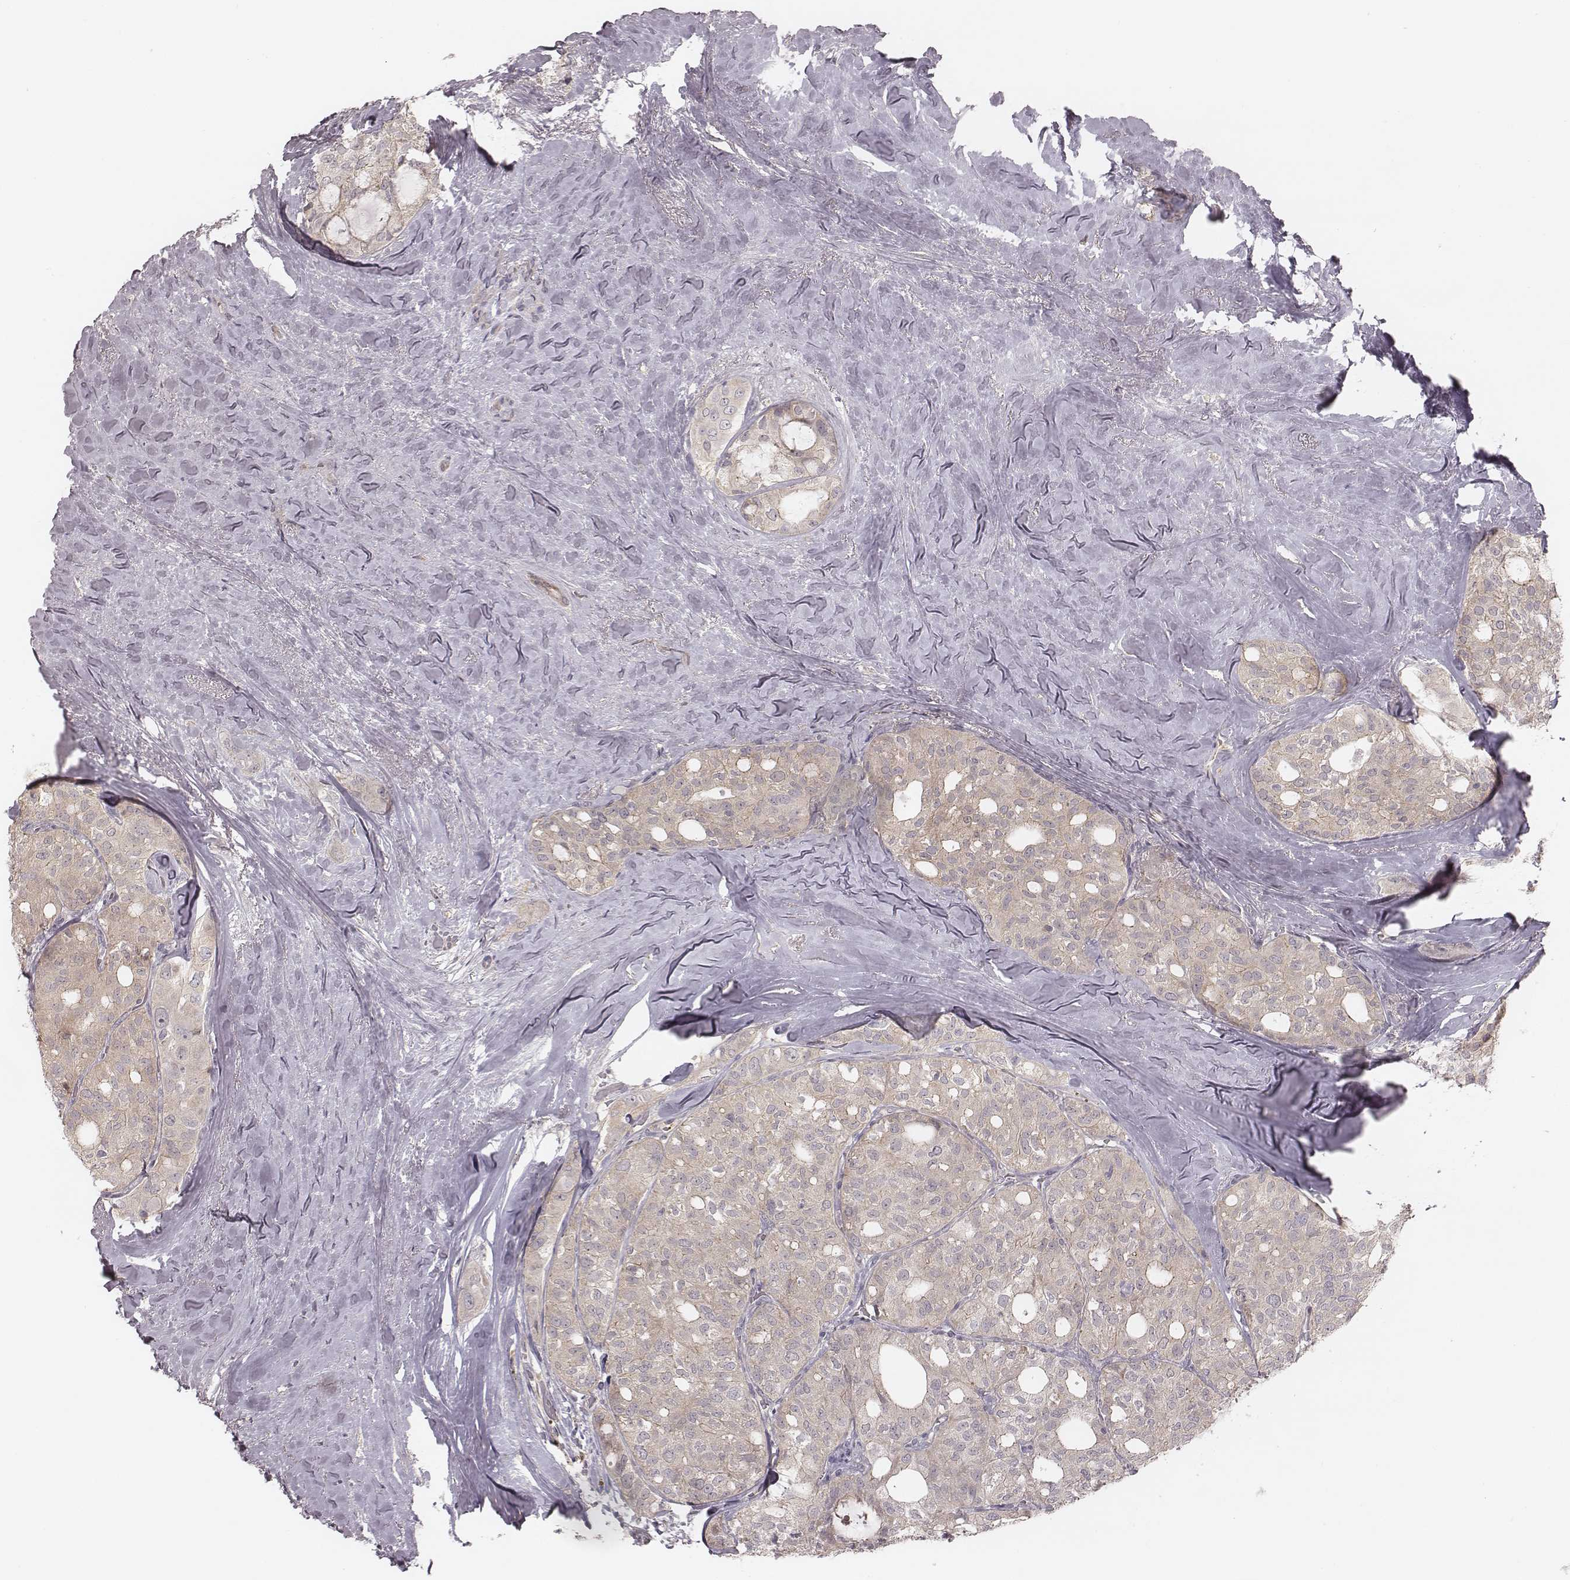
{"staining": {"intensity": "weak", "quantity": ">75%", "location": "cytoplasmic/membranous"}, "tissue": "thyroid cancer", "cell_type": "Tumor cells", "image_type": "cancer", "snomed": [{"axis": "morphology", "description": "Follicular adenoma carcinoma, NOS"}, {"axis": "topography", "description": "Thyroid gland"}], "caption": "The photomicrograph shows immunohistochemical staining of follicular adenoma carcinoma (thyroid). There is weak cytoplasmic/membranous staining is present in approximately >75% of tumor cells.", "gene": "TDRD5", "patient": {"sex": "male", "age": 75}}